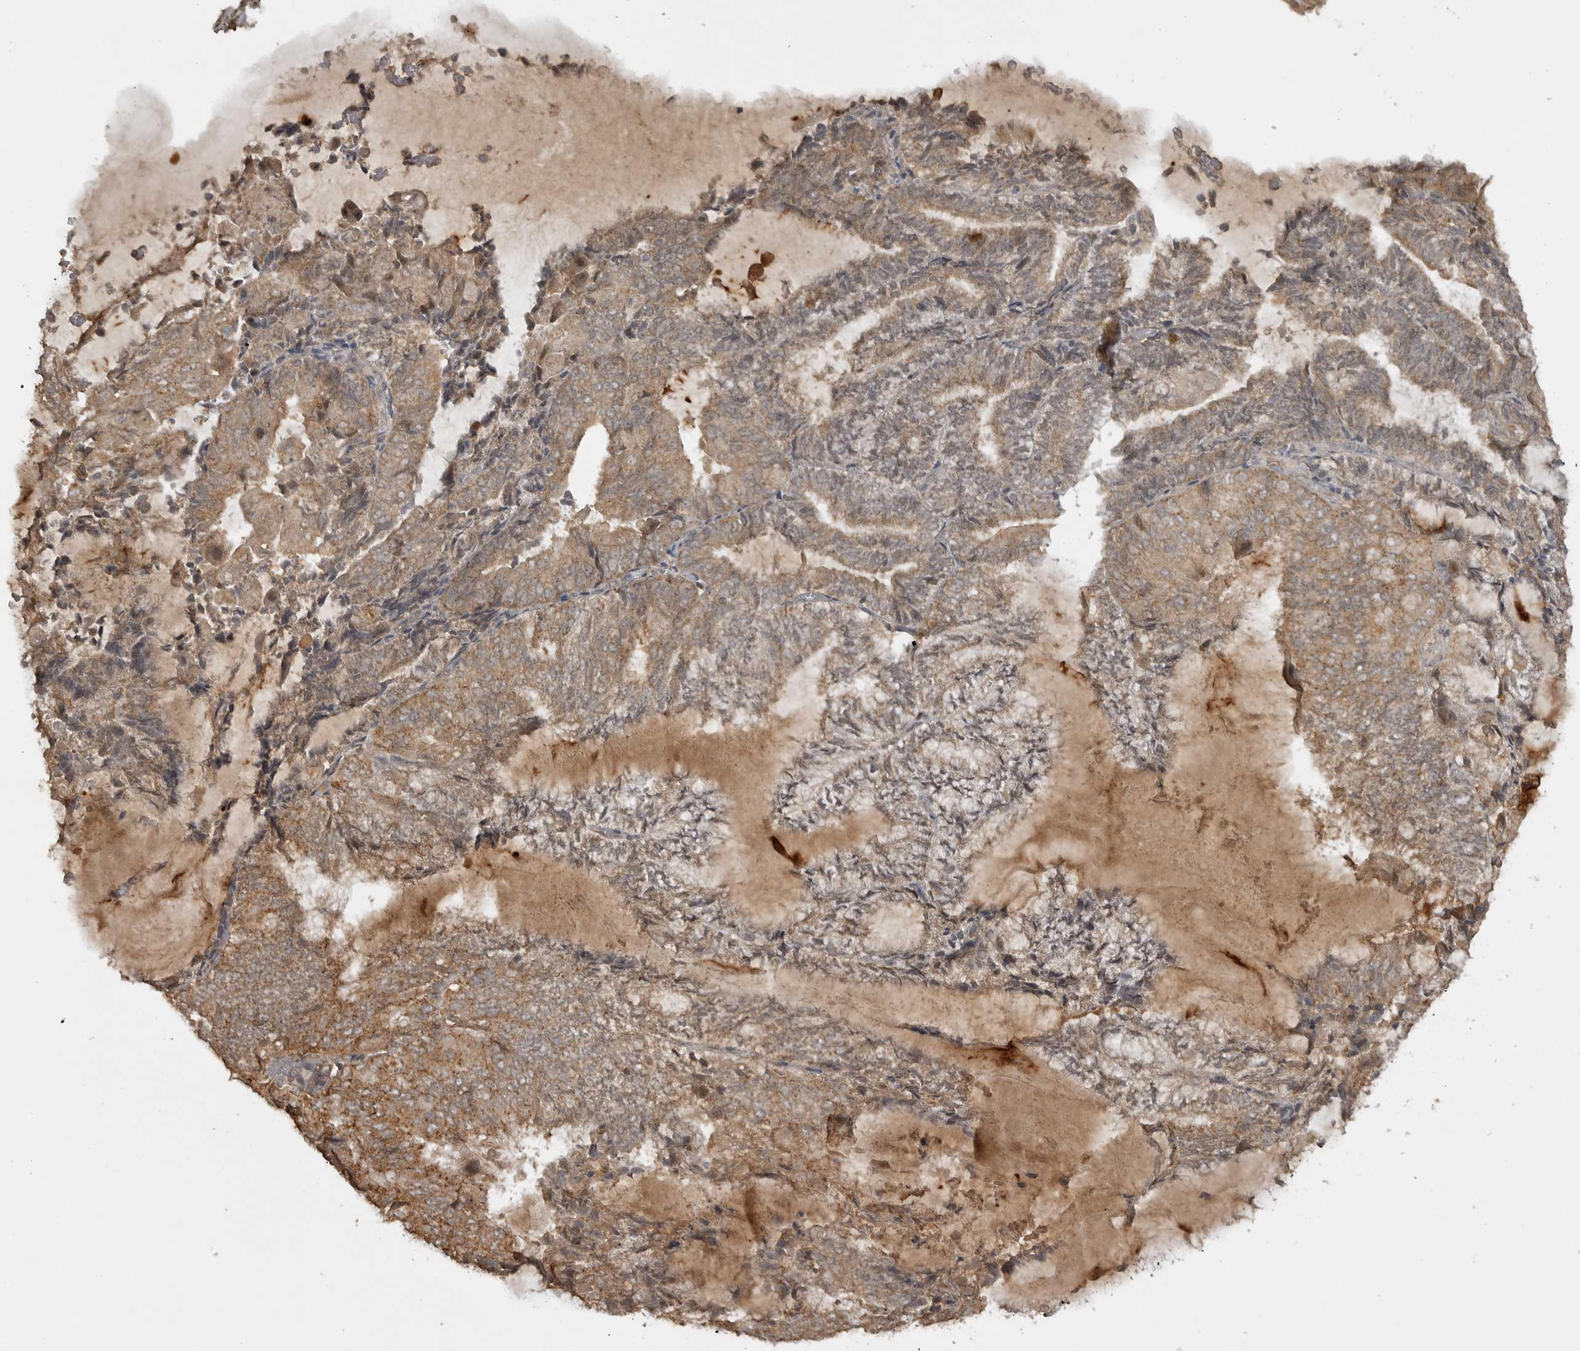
{"staining": {"intensity": "moderate", "quantity": ">75%", "location": "cytoplasmic/membranous"}, "tissue": "endometrial cancer", "cell_type": "Tumor cells", "image_type": "cancer", "snomed": [{"axis": "morphology", "description": "Adenocarcinoma, NOS"}, {"axis": "topography", "description": "Endometrium"}], "caption": "The photomicrograph exhibits a brown stain indicating the presence of a protein in the cytoplasmic/membranous of tumor cells in endometrial adenocarcinoma. The staining was performed using DAB (3,3'-diaminobenzidine), with brown indicating positive protein expression. Nuclei are stained blue with hematoxylin.", "gene": "LLGL1", "patient": {"sex": "female", "age": 81}}